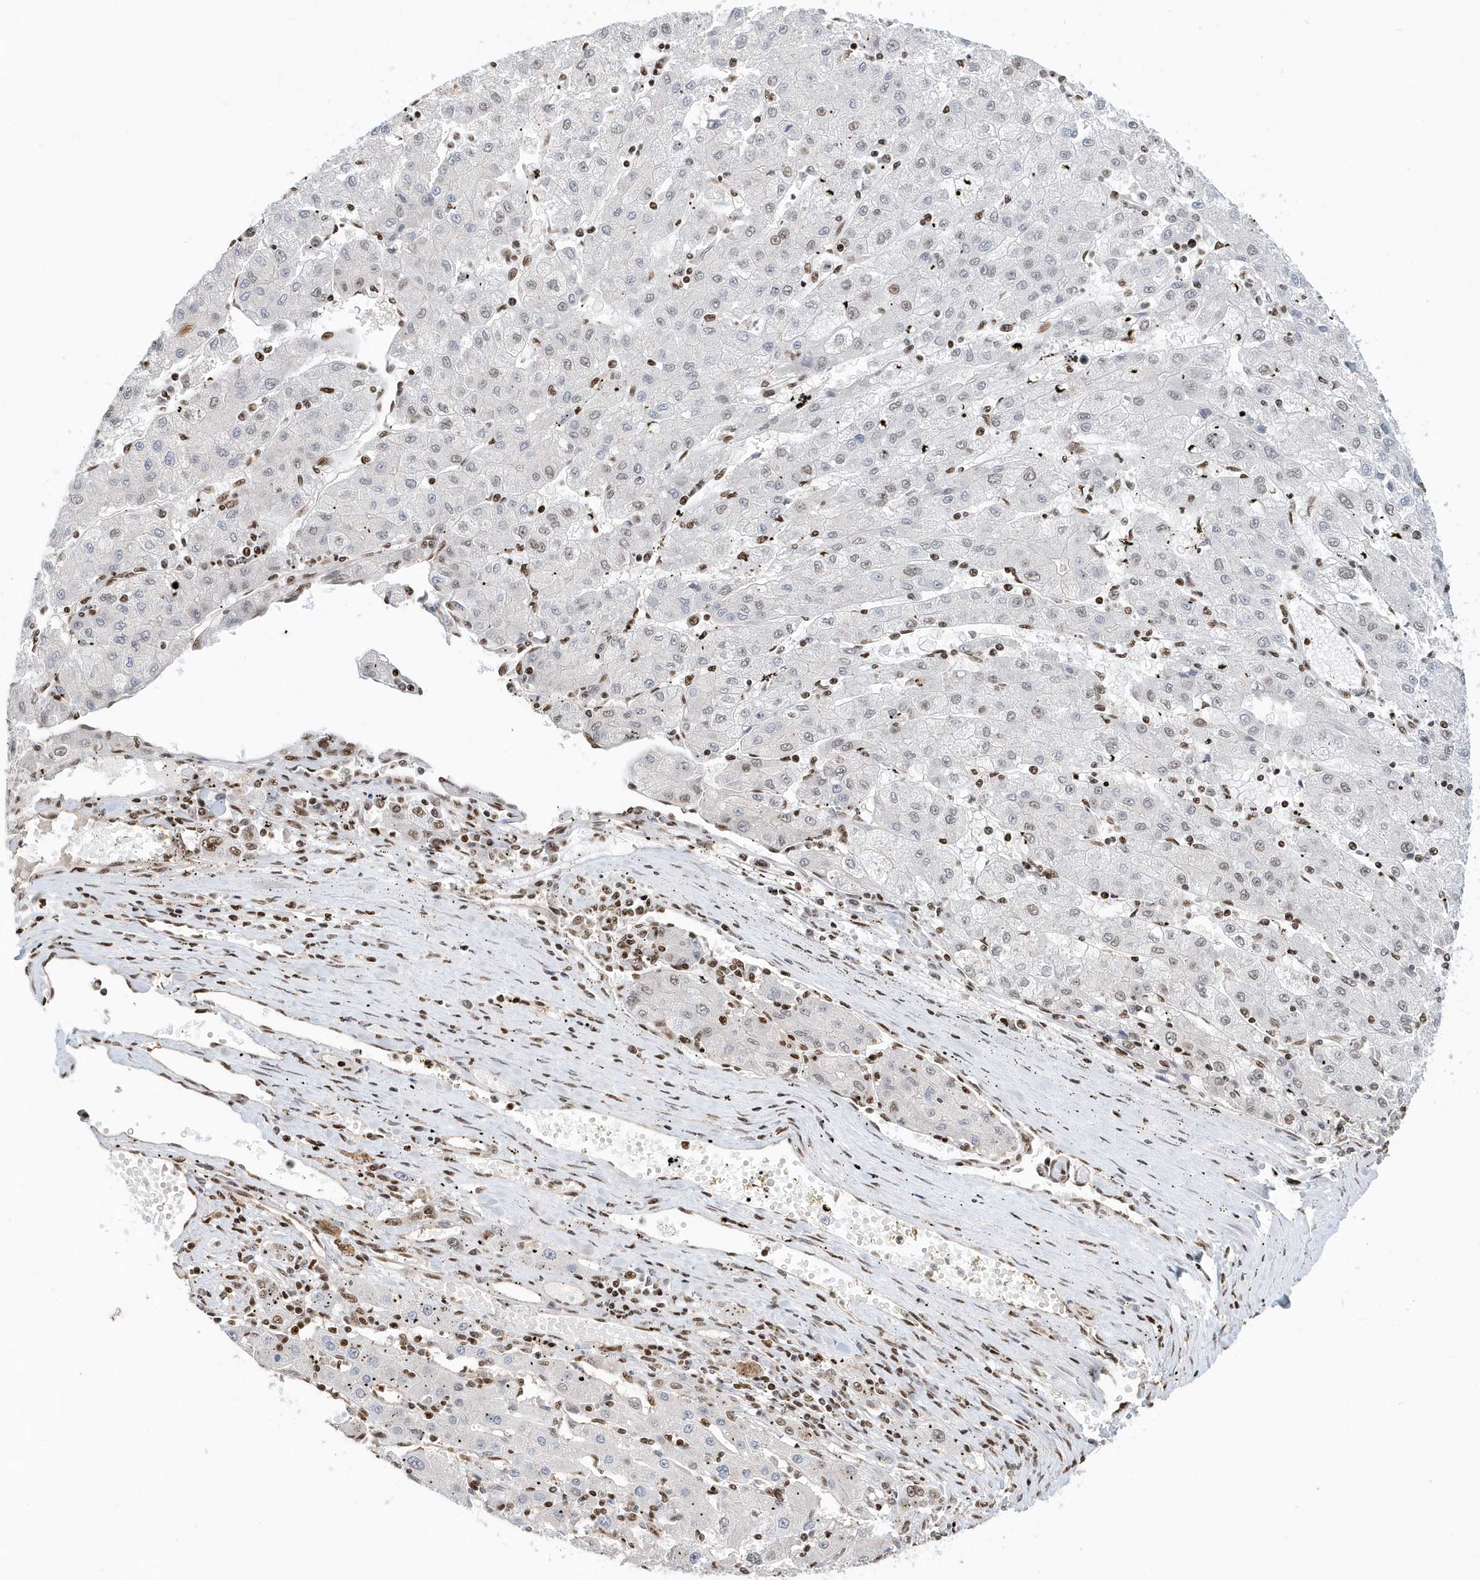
{"staining": {"intensity": "weak", "quantity": "25%-75%", "location": "nuclear"}, "tissue": "liver cancer", "cell_type": "Tumor cells", "image_type": "cancer", "snomed": [{"axis": "morphology", "description": "Carcinoma, Hepatocellular, NOS"}, {"axis": "topography", "description": "Liver"}], "caption": "The image exhibits immunohistochemical staining of liver cancer (hepatocellular carcinoma). There is weak nuclear staining is seen in about 25%-75% of tumor cells.", "gene": "SUMO2", "patient": {"sex": "male", "age": 72}}